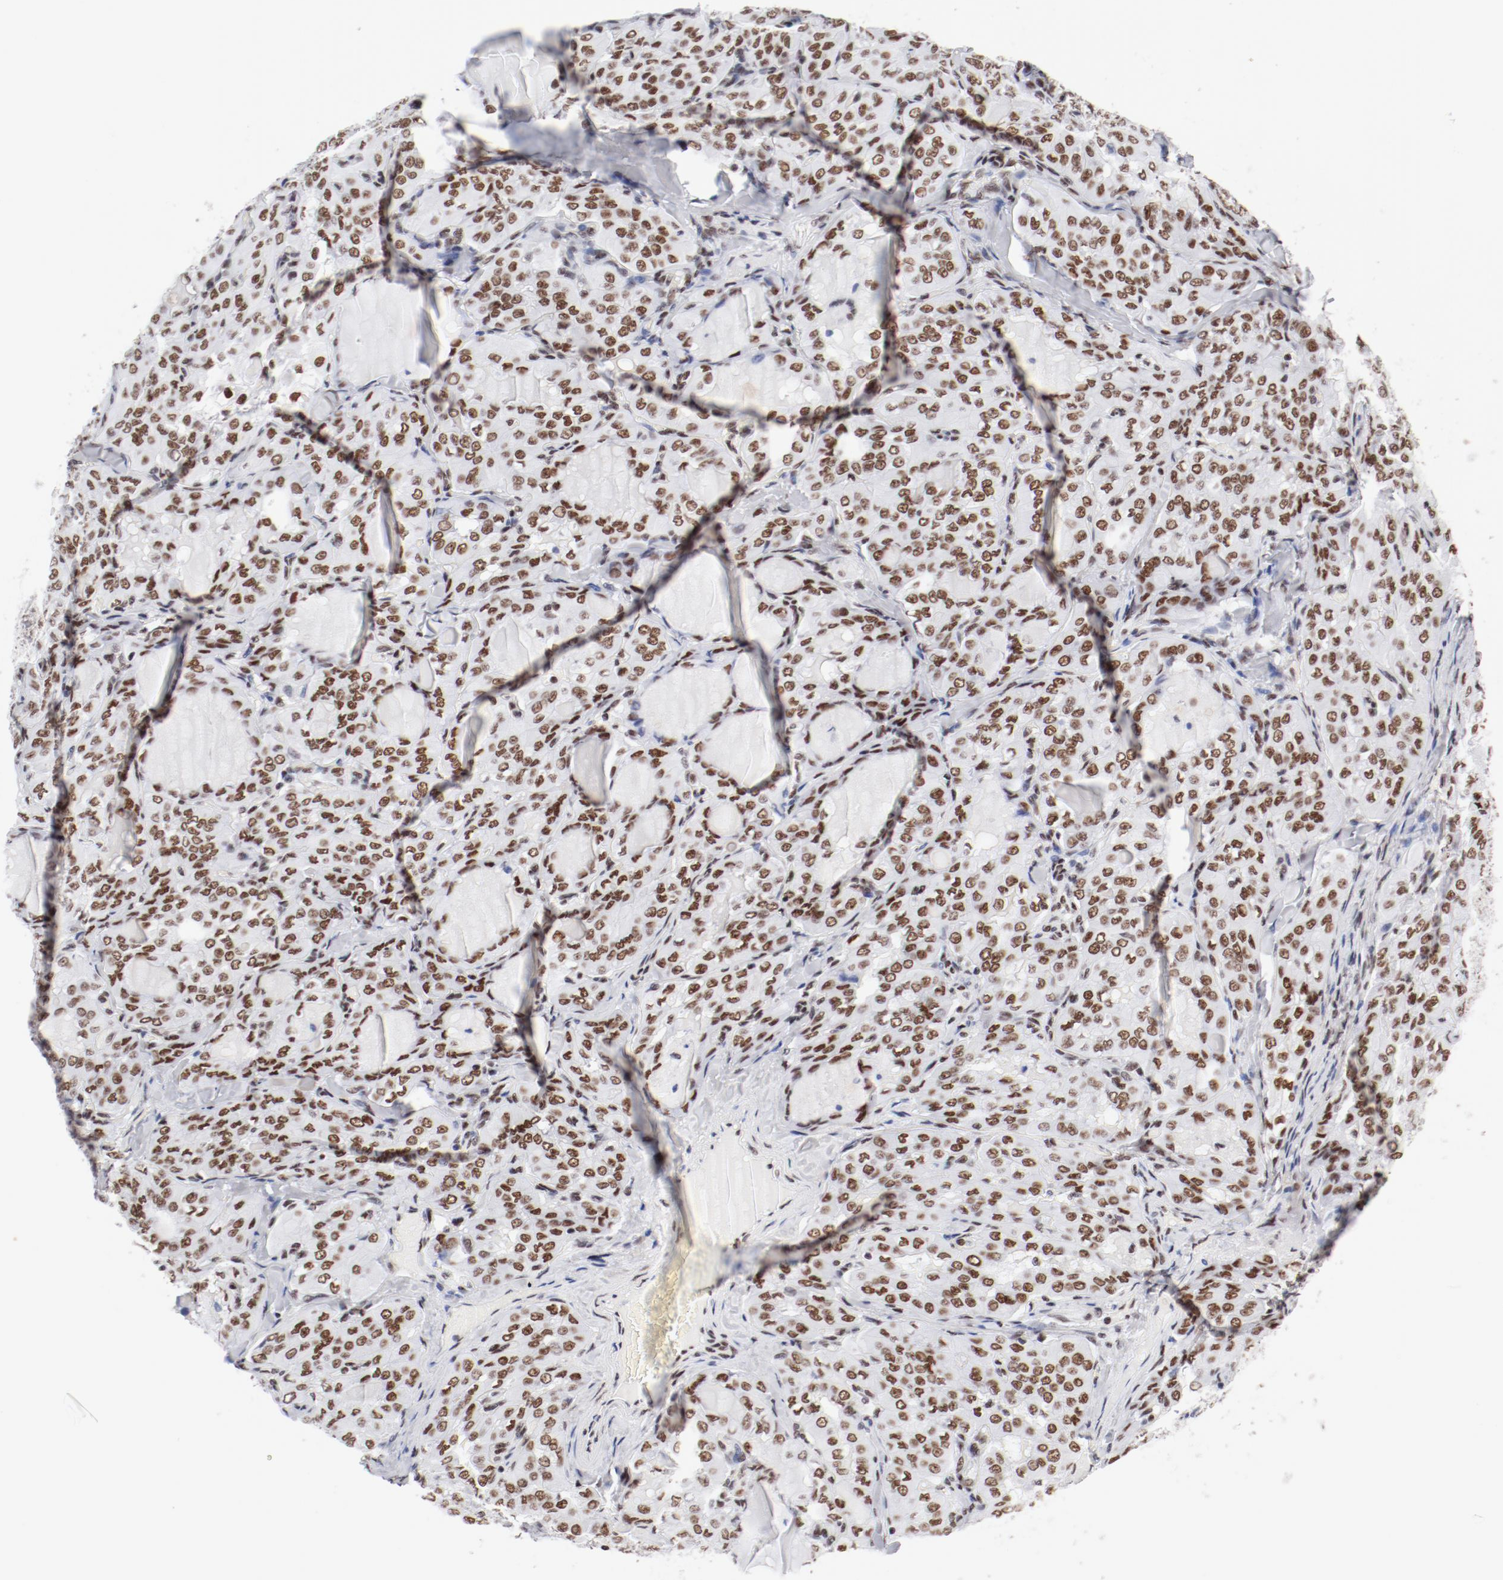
{"staining": {"intensity": "moderate", "quantity": ">75%", "location": "nuclear"}, "tissue": "thyroid cancer", "cell_type": "Tumor cells", "image_type": "cancer", "snomed": [{"axis": "morphology", "description": "Papillary adenocarcinoma, NOS"}, {"axis": "topography", "description": "Thyroid gland"}], "caption": "Immunohistochemistry photomicrograph of human thyroid cancer (papillary adenocarcinoma) stained for a protein (brown), which reveals medium levels of moderate nuclear positivity in approximately >75% of tumor cells.", "gene": "ATF2", "patient": {"sex": "male", "age": 20}}